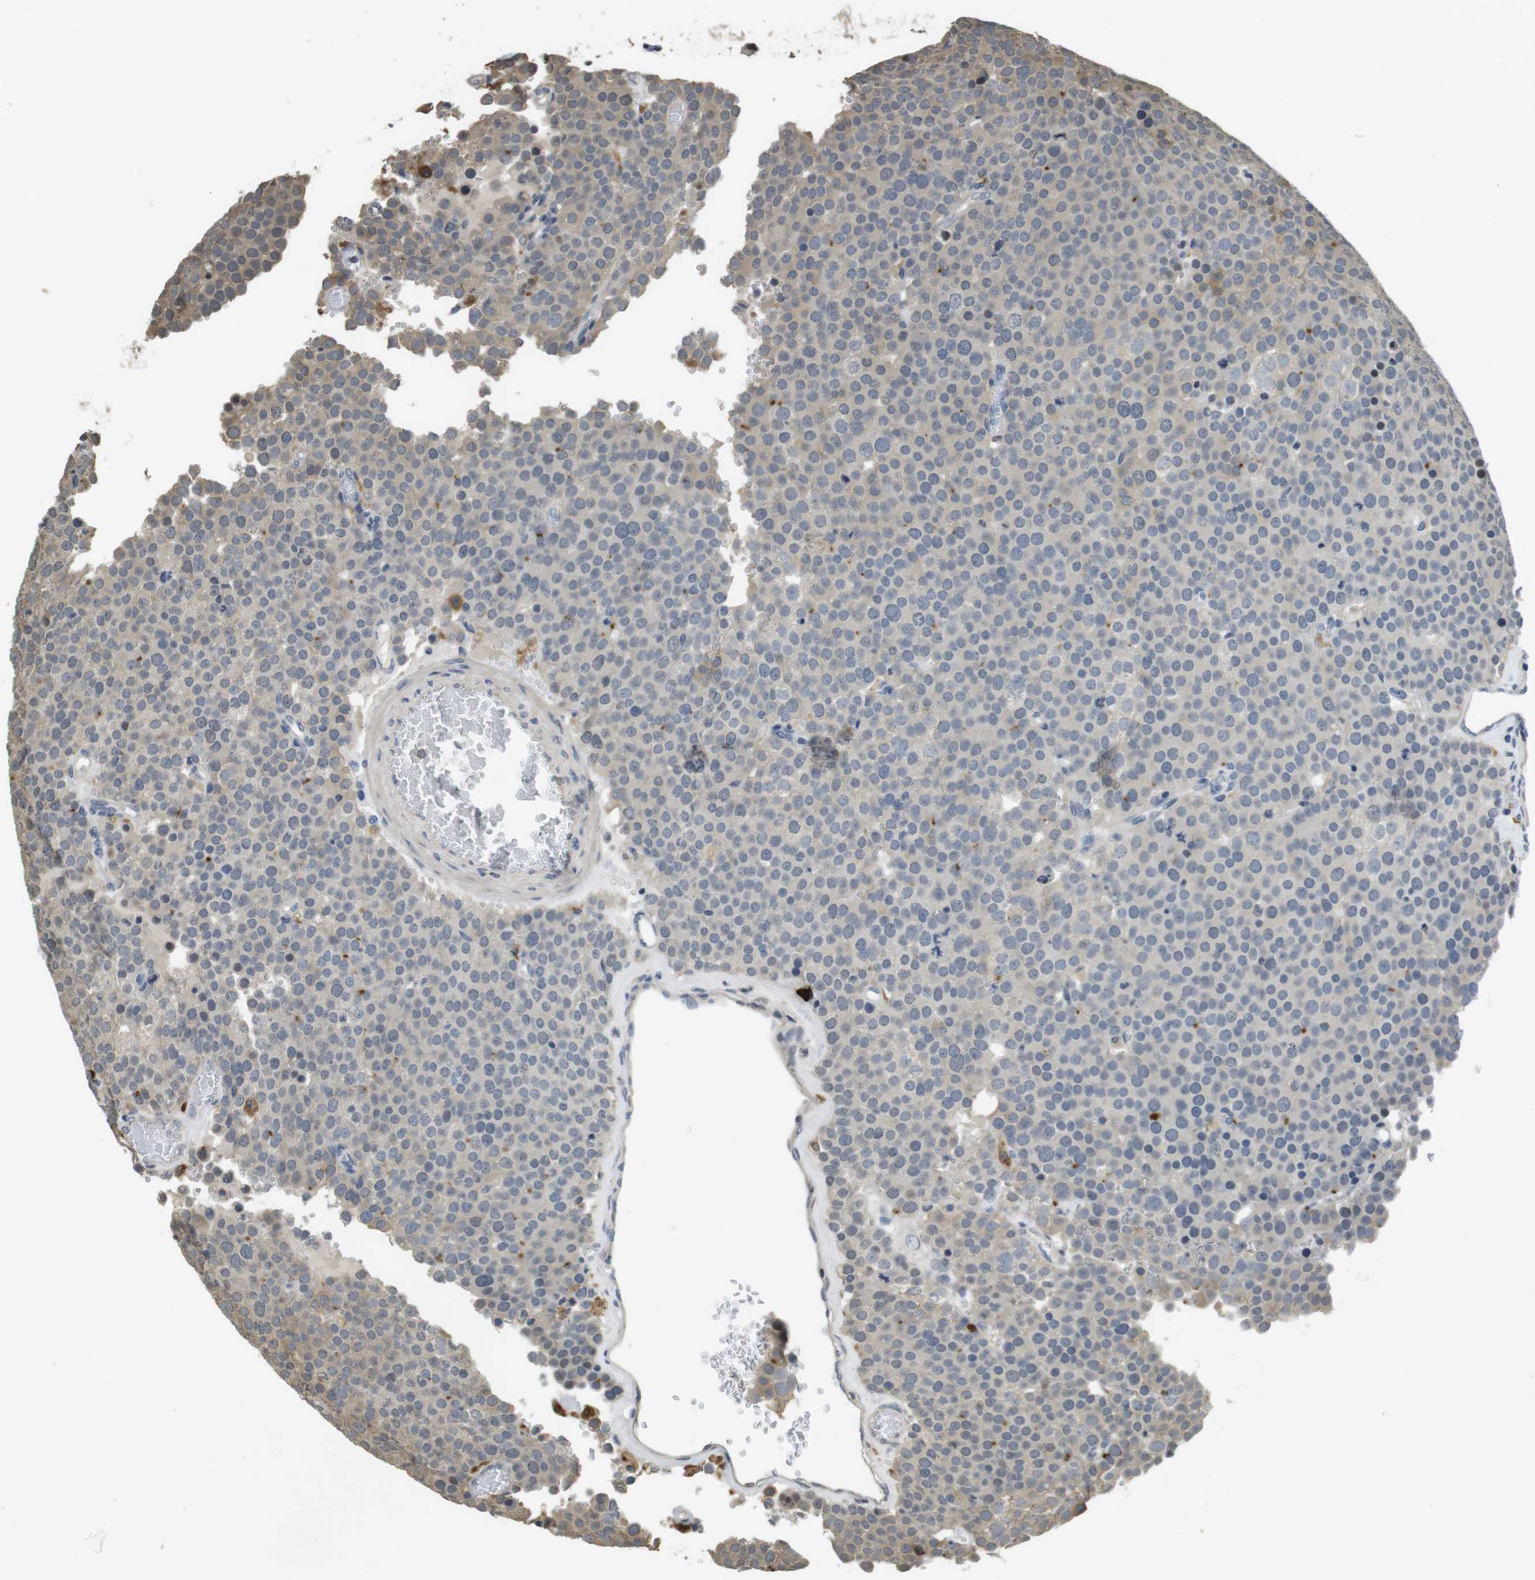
{"staining": {"intensity": "negative", "quantity": "none", "location": "none"}, "tissue": "testis cancer", "cell_type": "Tumor cells", "image_type": "cancer", "snomed": [{"axis": "morphology", "description": "Normal tissue, NOS"}, {"axis": "morphology", "description": "Seminoma, NOS"}, {"axis": "topography", "description": "Testis"}], "caption": "This histopathology image is of testis cancer (seminoma) stained with immunohistochemistry (IHC) to label a protein in brown with the nuclei are counter-stained blue. There is no expression in tumor cells. (DAB (3,3'-diaminobenzidine) IHC visualized using brightfield microscopy, high magnification).", "gene": "FZD10", "patient": {"sex": "male", "age": 71}}